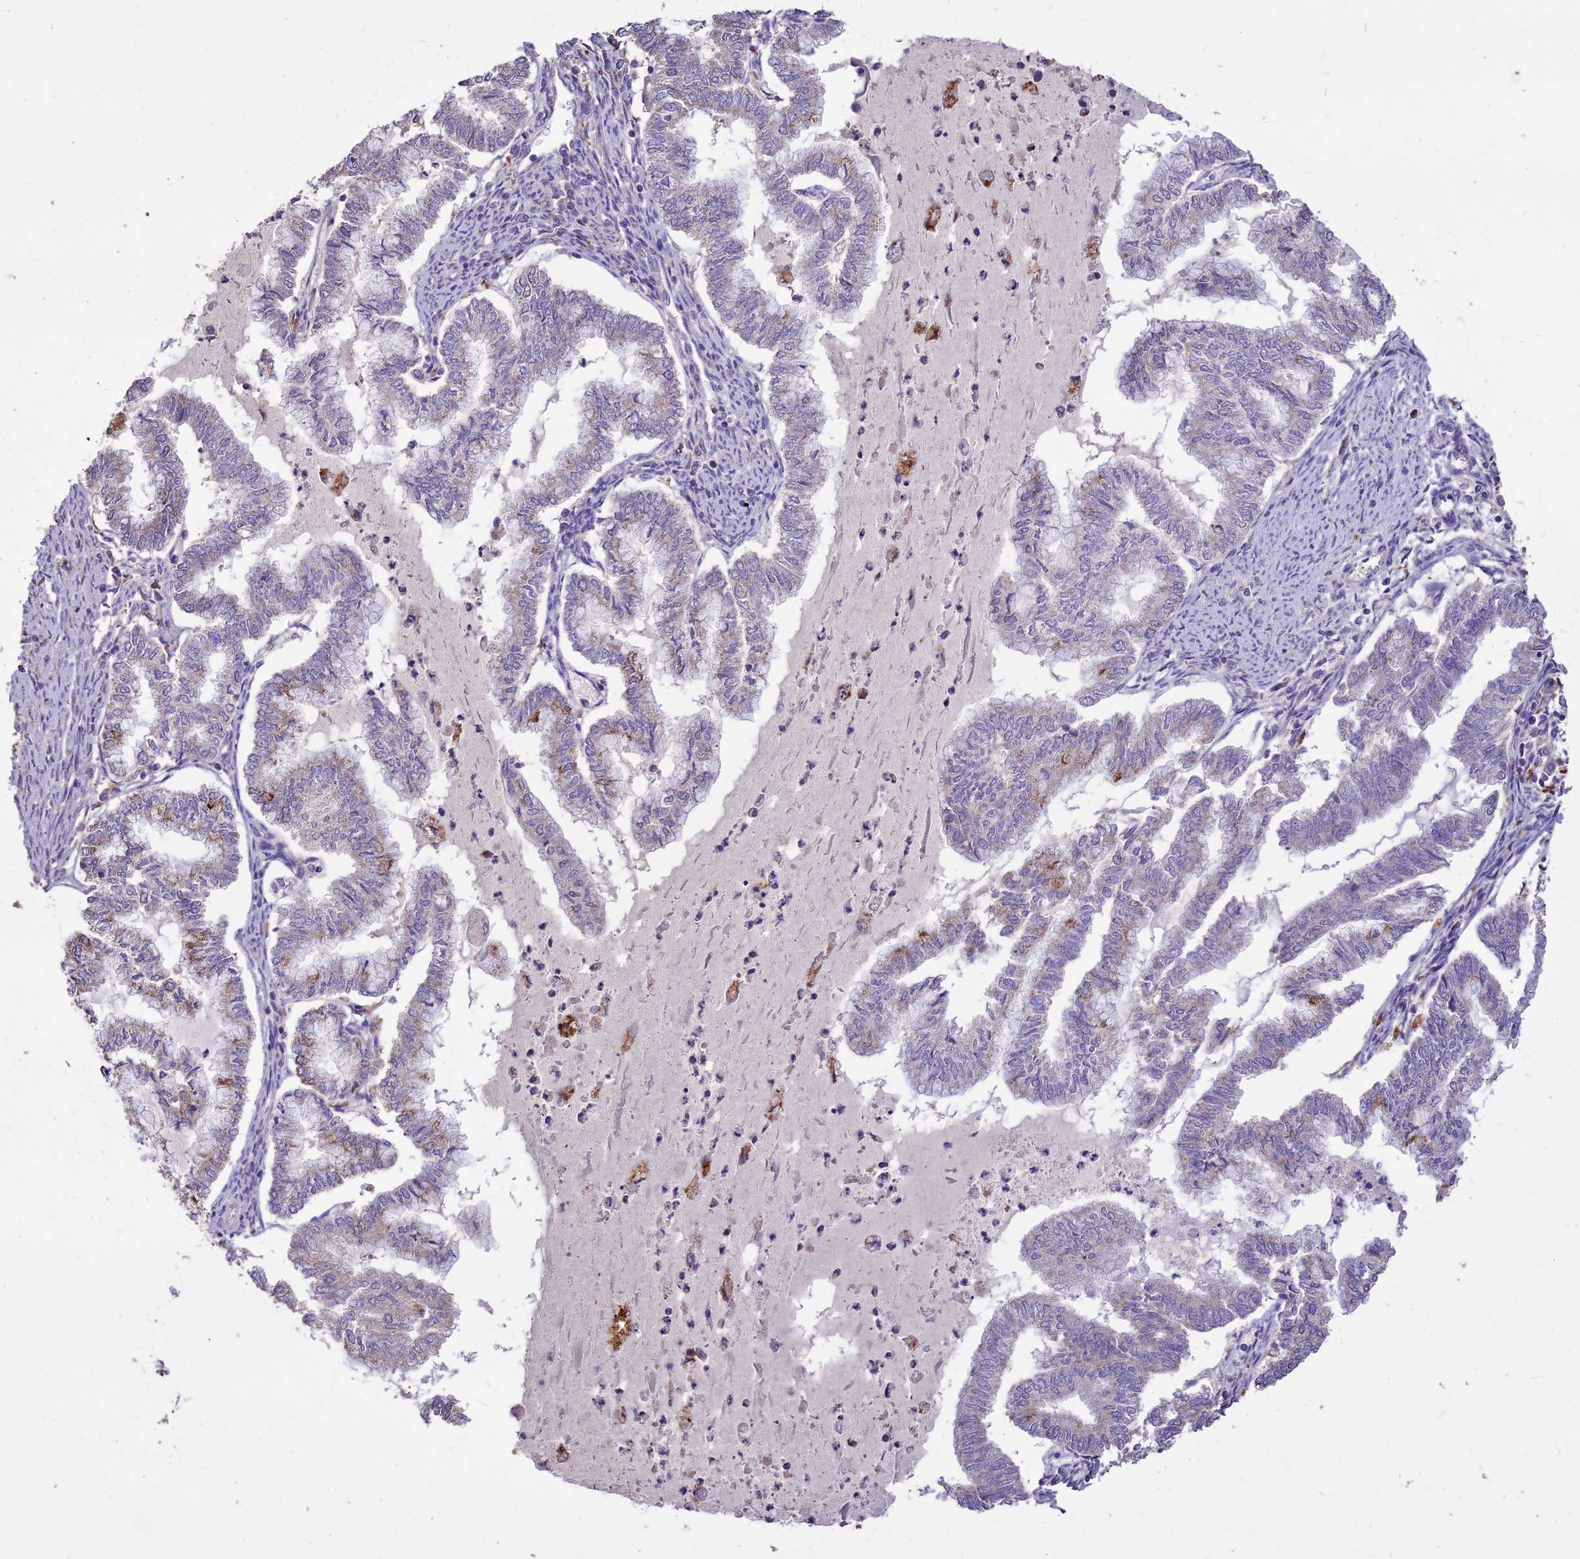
{"staining": {"intensity": "moderate", "quantity": "<25%", "location": "cytoplasmic/membranous"}, "tissue": "endometrial cancer", "cell_type": "Tumor cells", "image_type": "cancer", "snomed": [{"axis": "morphology", "description": "Adenocarcinoma, NOS"}, {"axis": "topography", "description": "Endometrium"}], "caption": "There is low levels of moderate cytoplasmic/membranous positivity in tumor cells of adenocarcinoma (endometrial), as demonstrated by immunohistochemical staining (brown color).", "gene": "SDHD", "patient": {"sex": "female", "age": 79}}